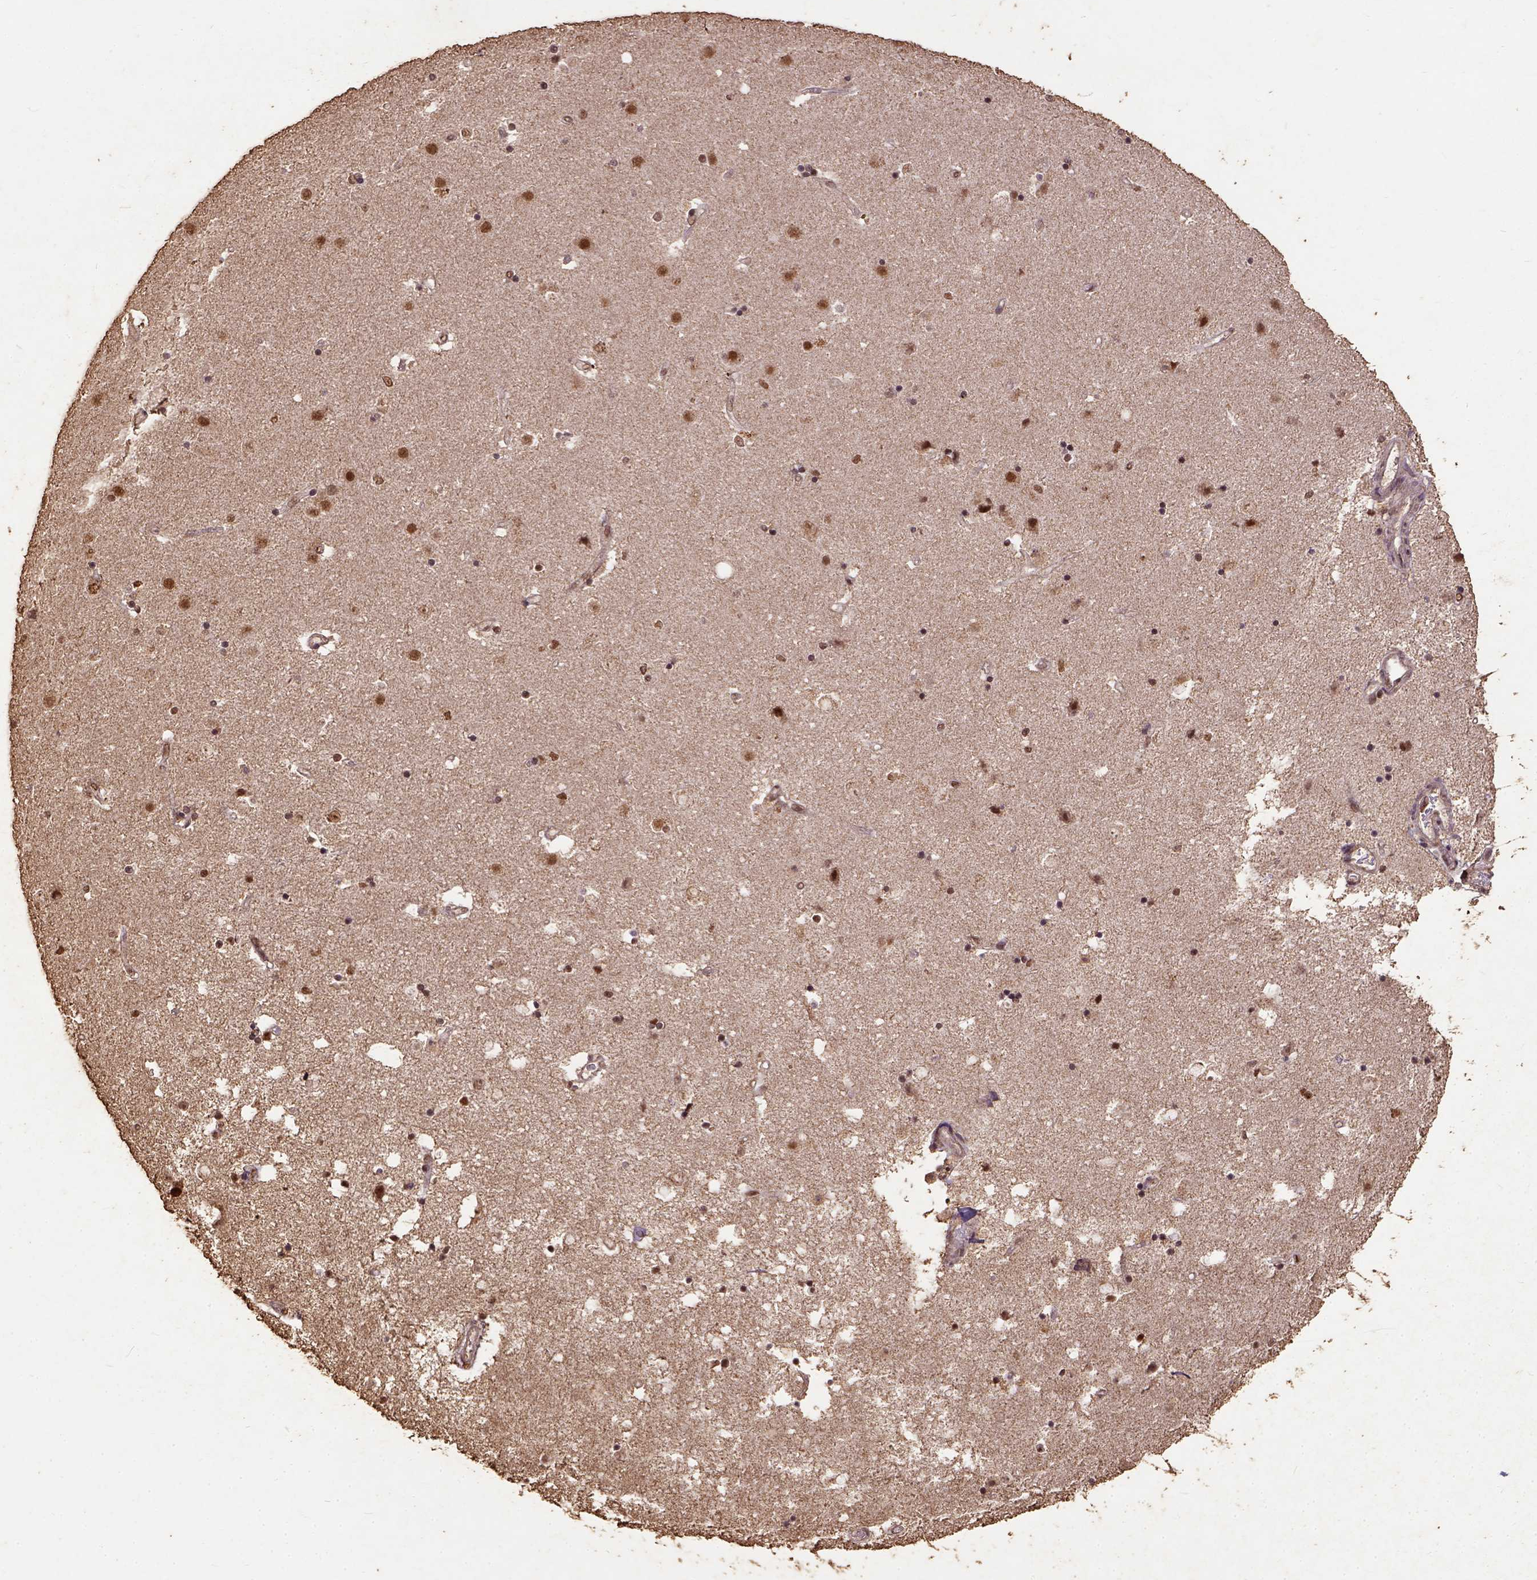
{"staining": {"intensity": "strong", "quantity": "25%-75%", "location": "nuclear"}, "tissue": "caudate", "cell_type": "Glial cells", "image_type": "normal", "snomed": [{"axis": "morphology", "description": "Normal tissue, NOS"}, {"axis": "topography", "description": "Lateral ventricle wall"}], "caption": "DAB (3,3'-diaminobenzidine) immunohistochemical staining of unremarkable caudate reveals strong nuclear protein expression in approximately 25%-75% of glial cells.", "gene": "NACC1", "patient": {"sex": "female", "age": 71}}